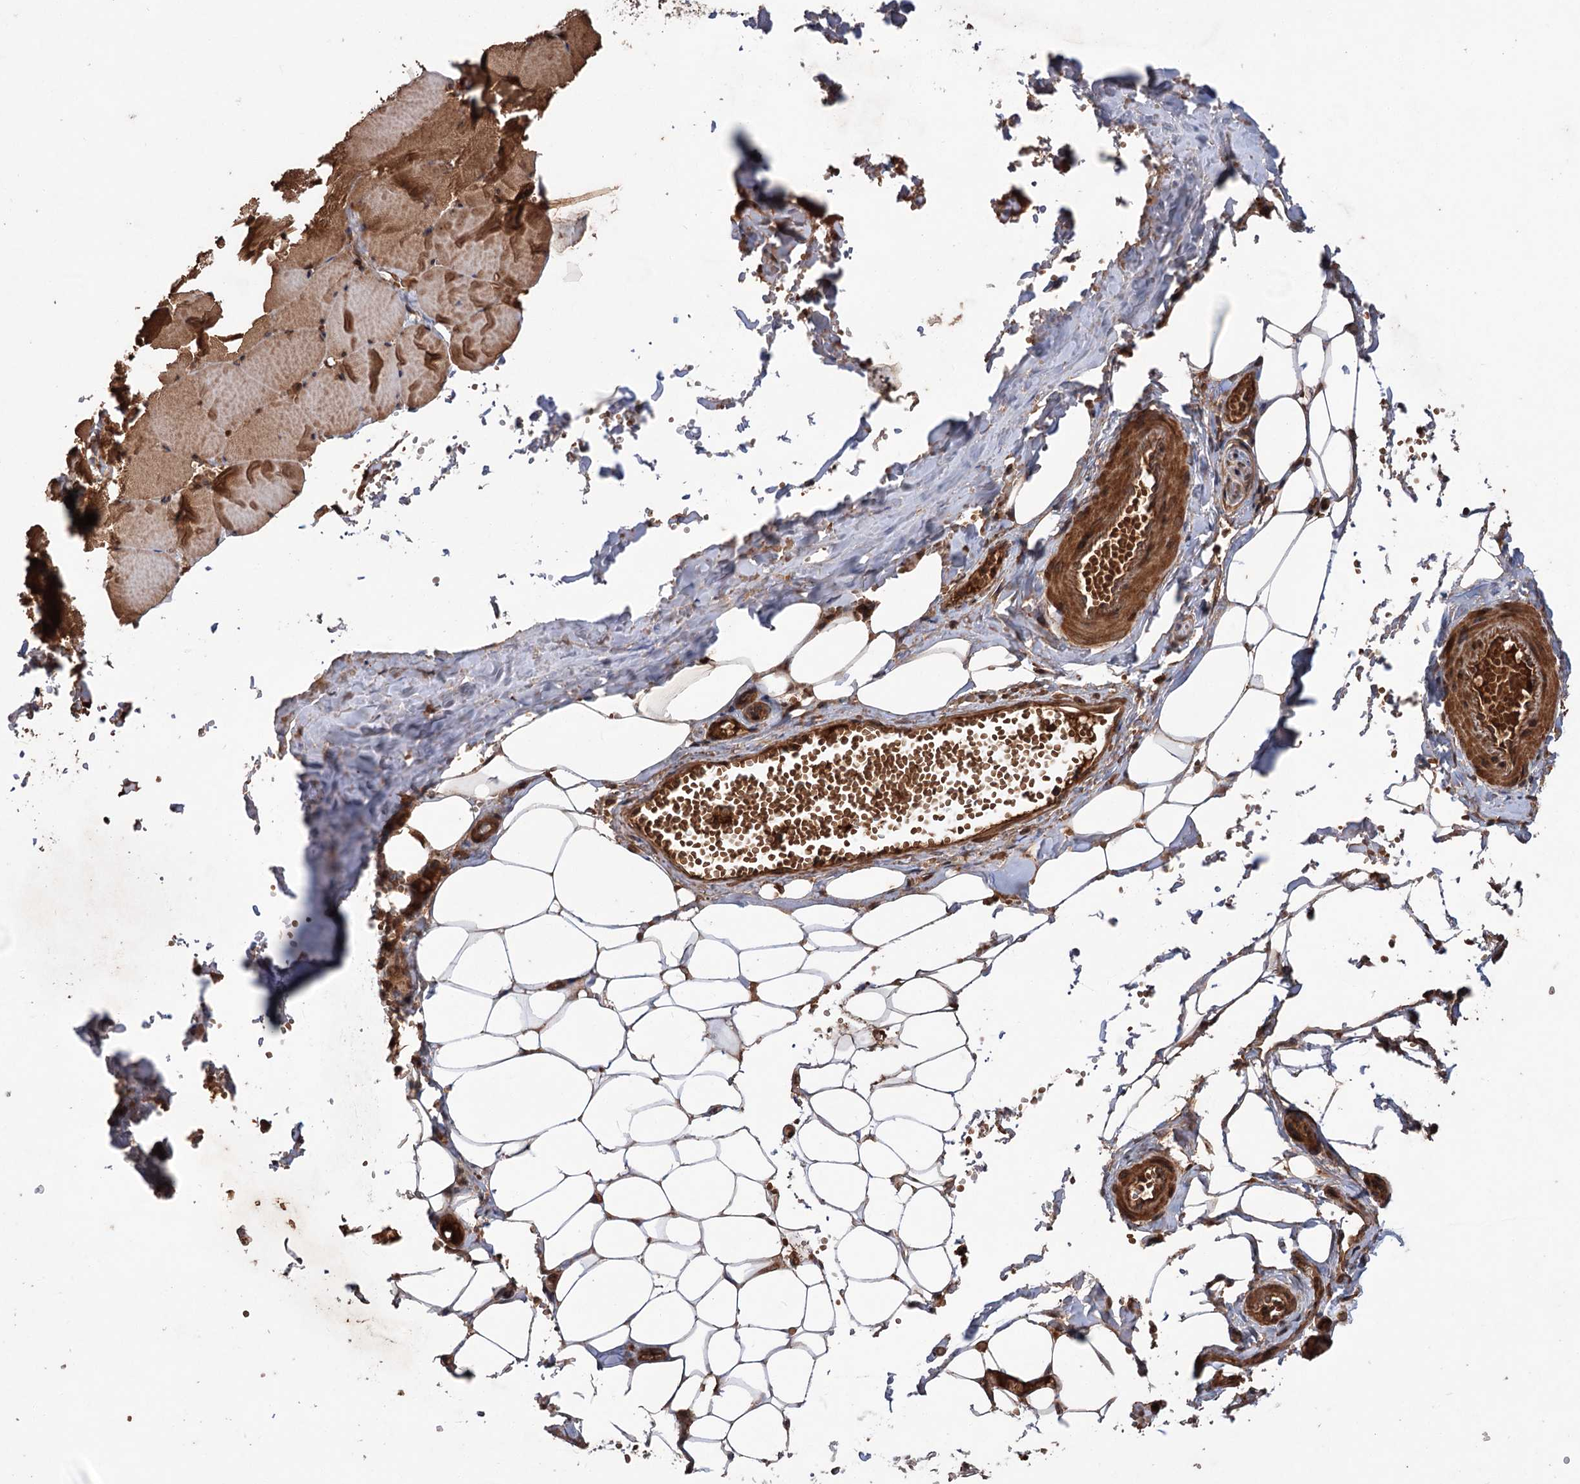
{"staining": {"intensity": "strong", "quantity": ">75%", "location": "cytoplasmic/membranous,nuclear"}, "tissue": "adipose tissue", "cell_type": "Adipocytes", "image_type": "normal", "snomed": [{"axis": "morphology", "description": "Normal tissue, NOS"}, {"axis": "topography", "description": "Skeletal muscle"}, {"axis": "topography", "description": "Peripheral nerve tissue"}], "caption": "DAB (3,3'-diaminobenzidine) immunohistochemical staining of normal adipose tissue displays strong cytoplasmic/membranous,nuclear protein positivity in about >75% of adipocytes. The protein is shown in brown color, while the nuclei are stained blue.", "gene": "ADK", "patient": {"sex": "female", "age": 55}}